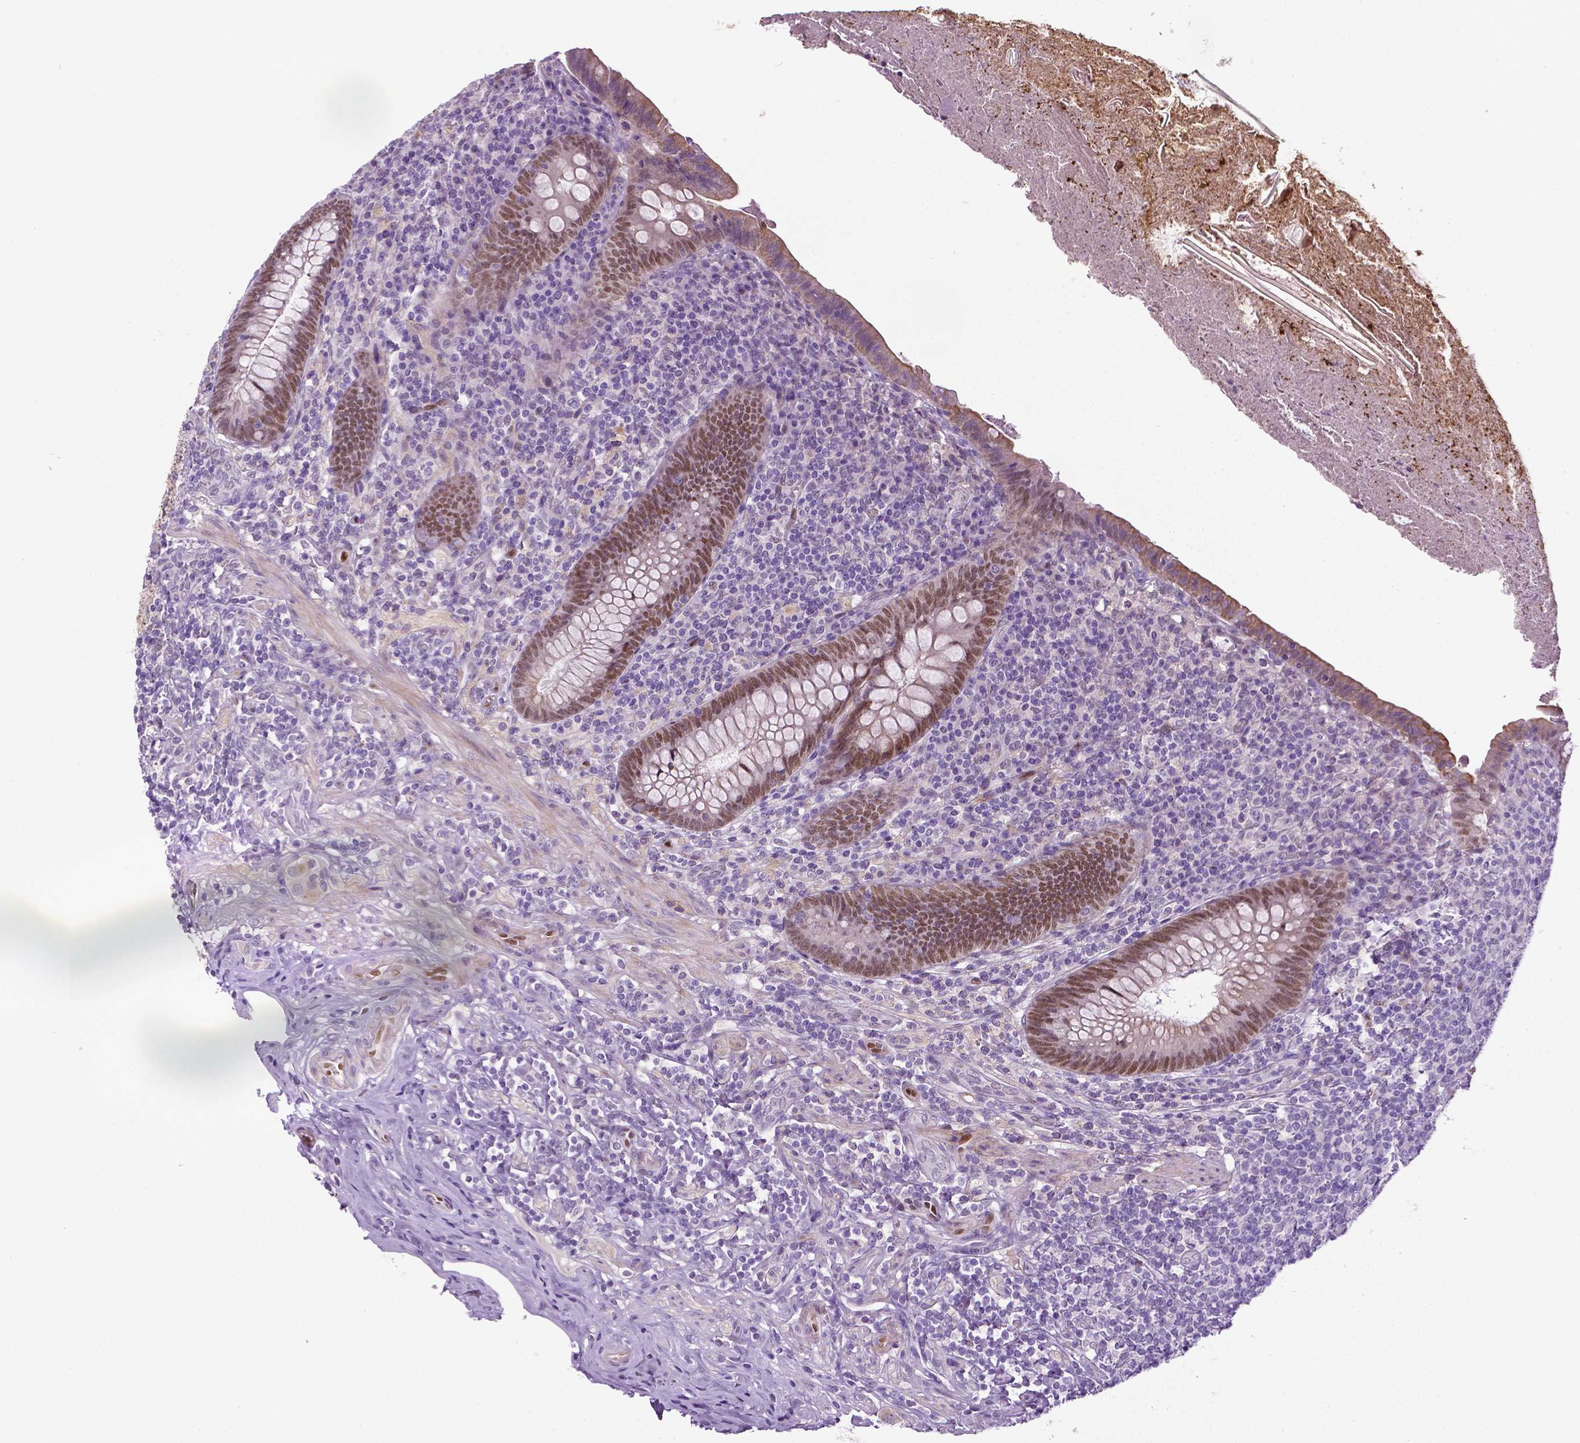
{"staining": {"intensity": "moderate", "quantity": "25%-75%", "location": "cytoplasmic/membranous,nuclear"}, "tissue": "appendix", "cell_type": "Glandular cells", "image_type": "normal", "snomed": [{"axis": "morphology", "description": "Normal tissue, NOS"}, {"axis": "topography", "description": "Appendix"}], "caption": "Normal appendix was stained to show a protein in brown. There is medium levels of moderate cytoplasmic/membranous,nuclear staining in approximately 25%-75% of glandular cells. (DAB = brown stain, brightfield microscopy at high magnification).", "gene": "PTGER3", "patient": {"sex": "male", "age": 47}}